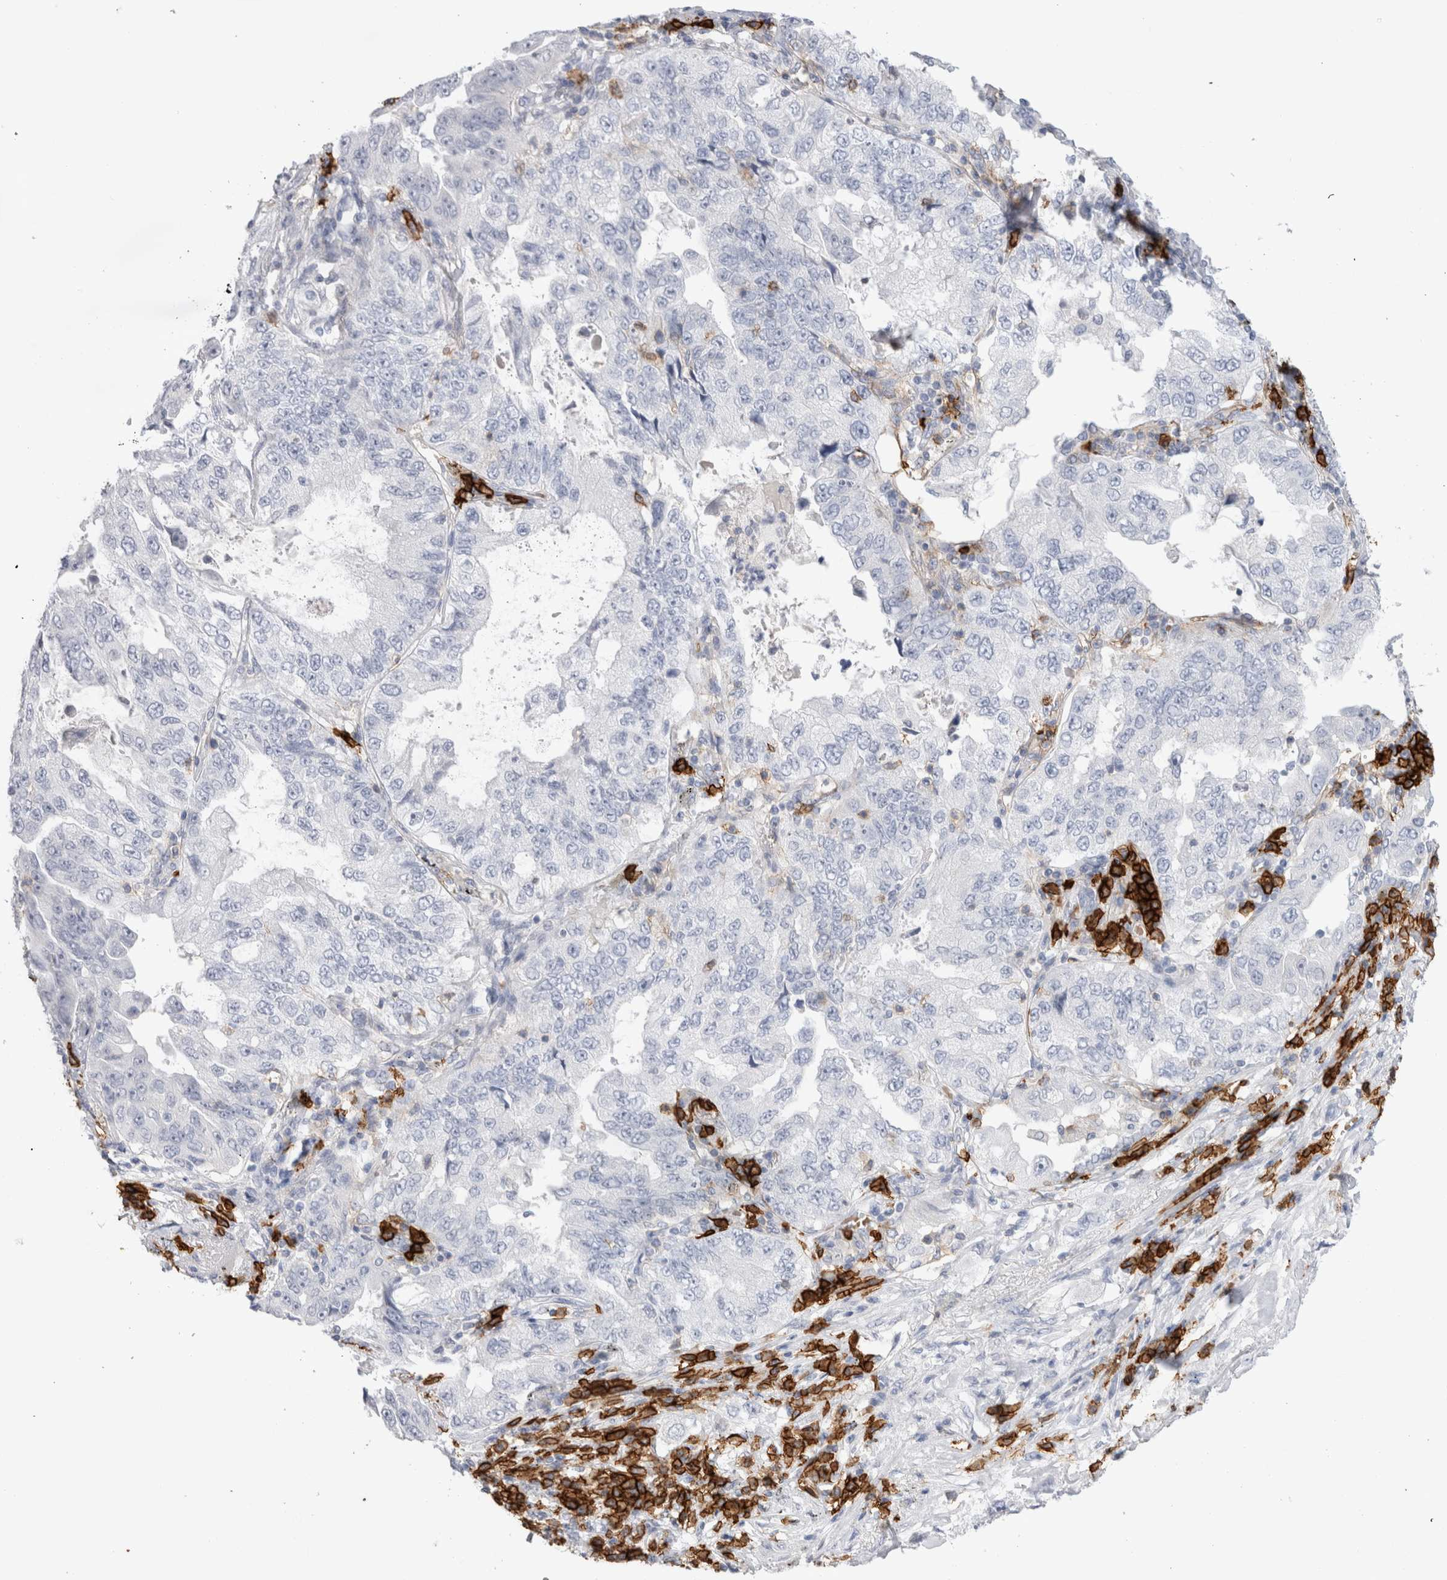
{"staining": {"intensity": "negative", "quantity": "none", "location": "none"}, "tissue": "lung cancer", "cell_type": "Tumor cells", "image_type": "cancer", "snomed": [{"axis": "morphology", "description": "Adenocarcinoma, NOS"}, {"axis": "topography", "description": "Lung"}], "caption": "Tumor cells show no significant expression in adenocarcinoma (lung).", "gene": "CD38", "patient": {"sex": "female", "age": 51}}